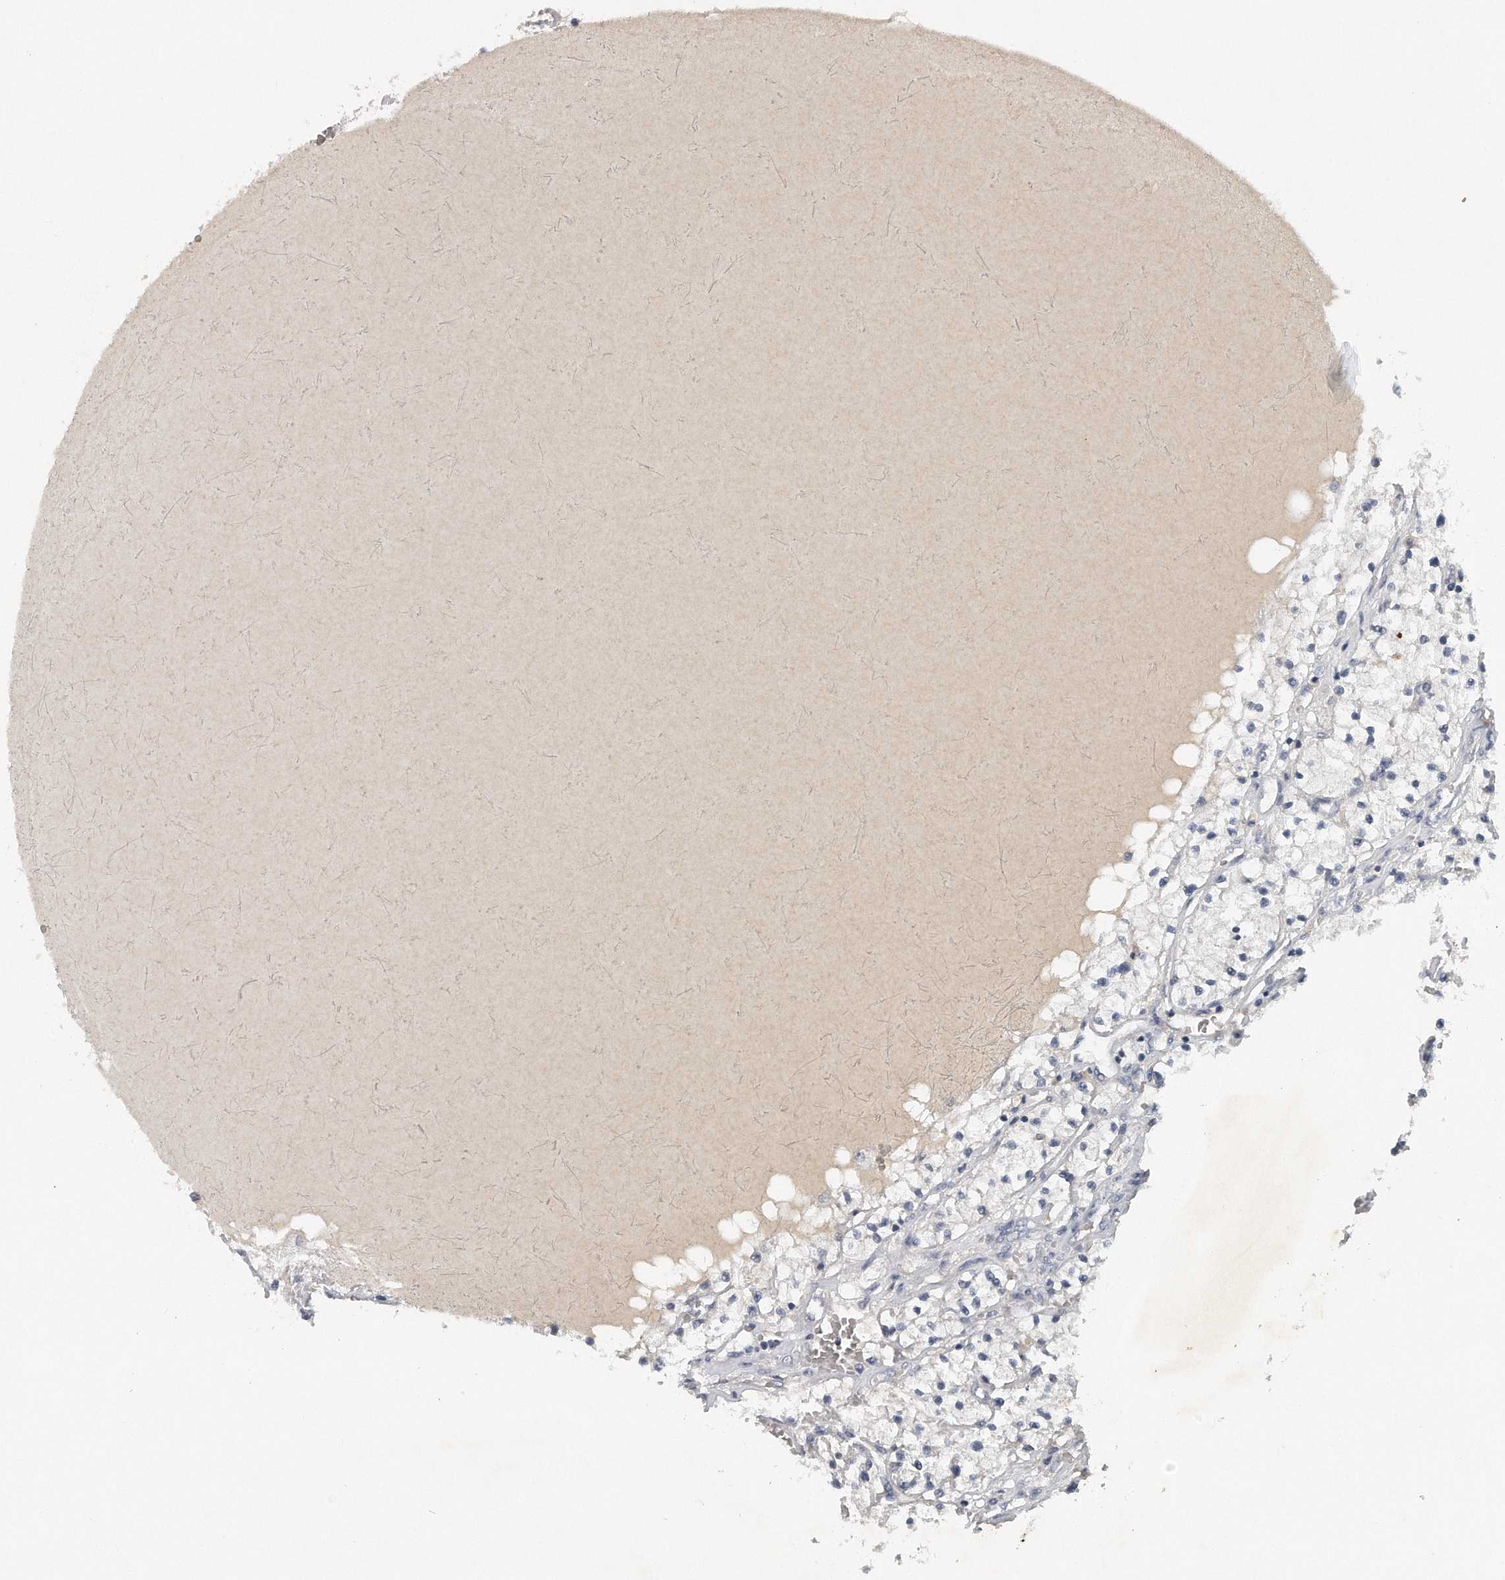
{"staining": {"intensity": "negative", "quantity": "none", "location": "none"}, "tissue": "renal cancer", "cell_type": "Tumor cells", "image_type": "cancer", "snomed": [{"axis": "morphology", "description": "Normal tissue, NOS"}, {"axis": "morphology", "description": "Adenocarcinoma, NOS"}, {"axis": "topography", "description": "Kidney"}], "caption": "Tumor cells are negative for protein expression in human renal adenocarcinoma.", "gene": "TRAPPC14", "patient": {"sex": "male", "age": 68}}